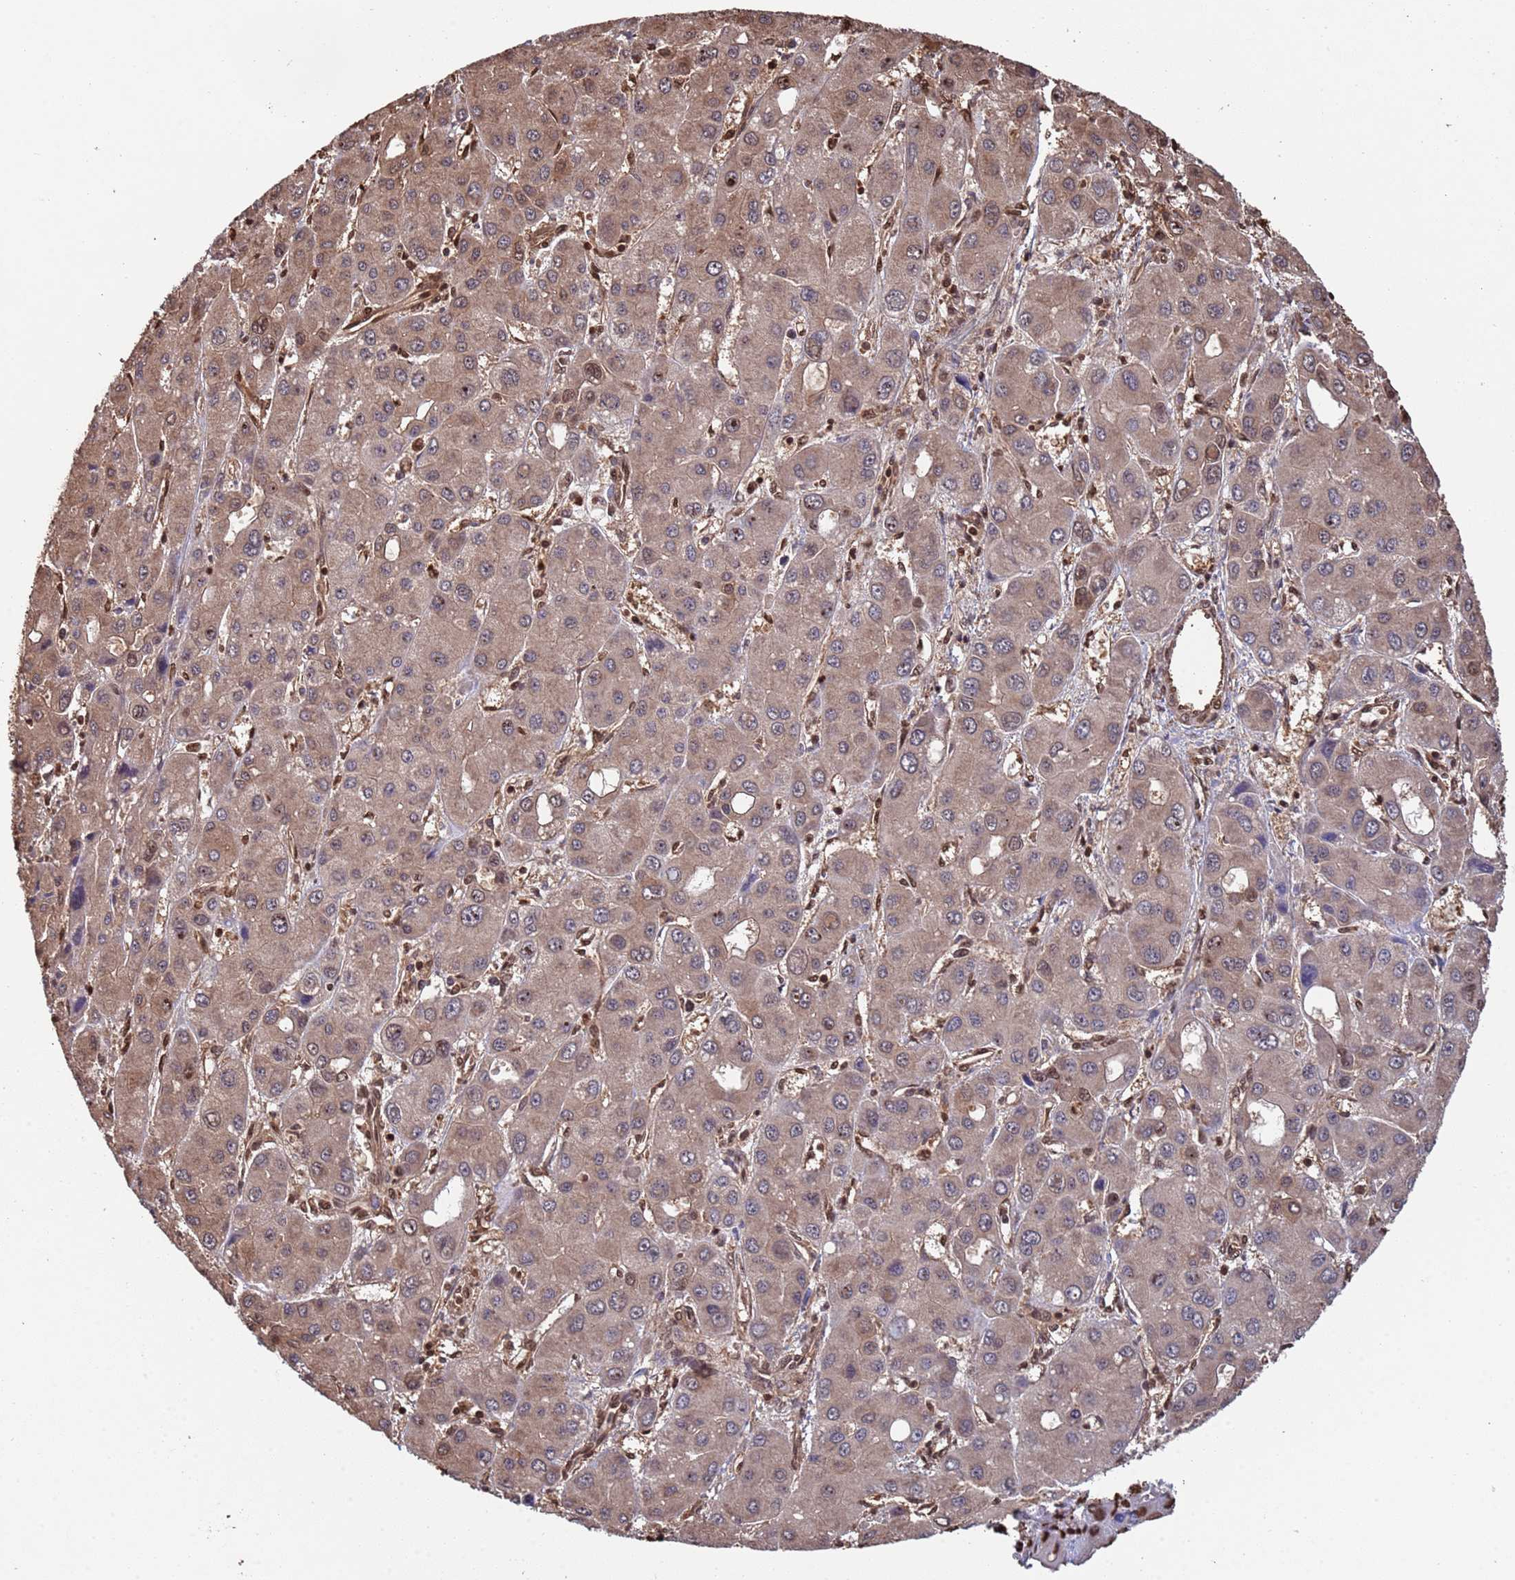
{"staining": {"intensity": "weak", "quantity": ">75%", "location": "cytoplasmic/membranous,nuclear"}, "tissue": "liver cancer", "cell_type": "Tumor cells", "image_type": "cancer", "snomed": [{"axis": "morphology", "description": "Carcinoma, Hepatocellular, NOS"}, {"axis": "topography", "description": "Liver"}], "caption": "Protein staining displays weak cytoplasmic/membranous and nuclear positivity in approximately >75% of tumor cells in liver hepatocellular carcinoma.", "gene": "SUMO4", "patient": {"sex": "male", "age": 55}}